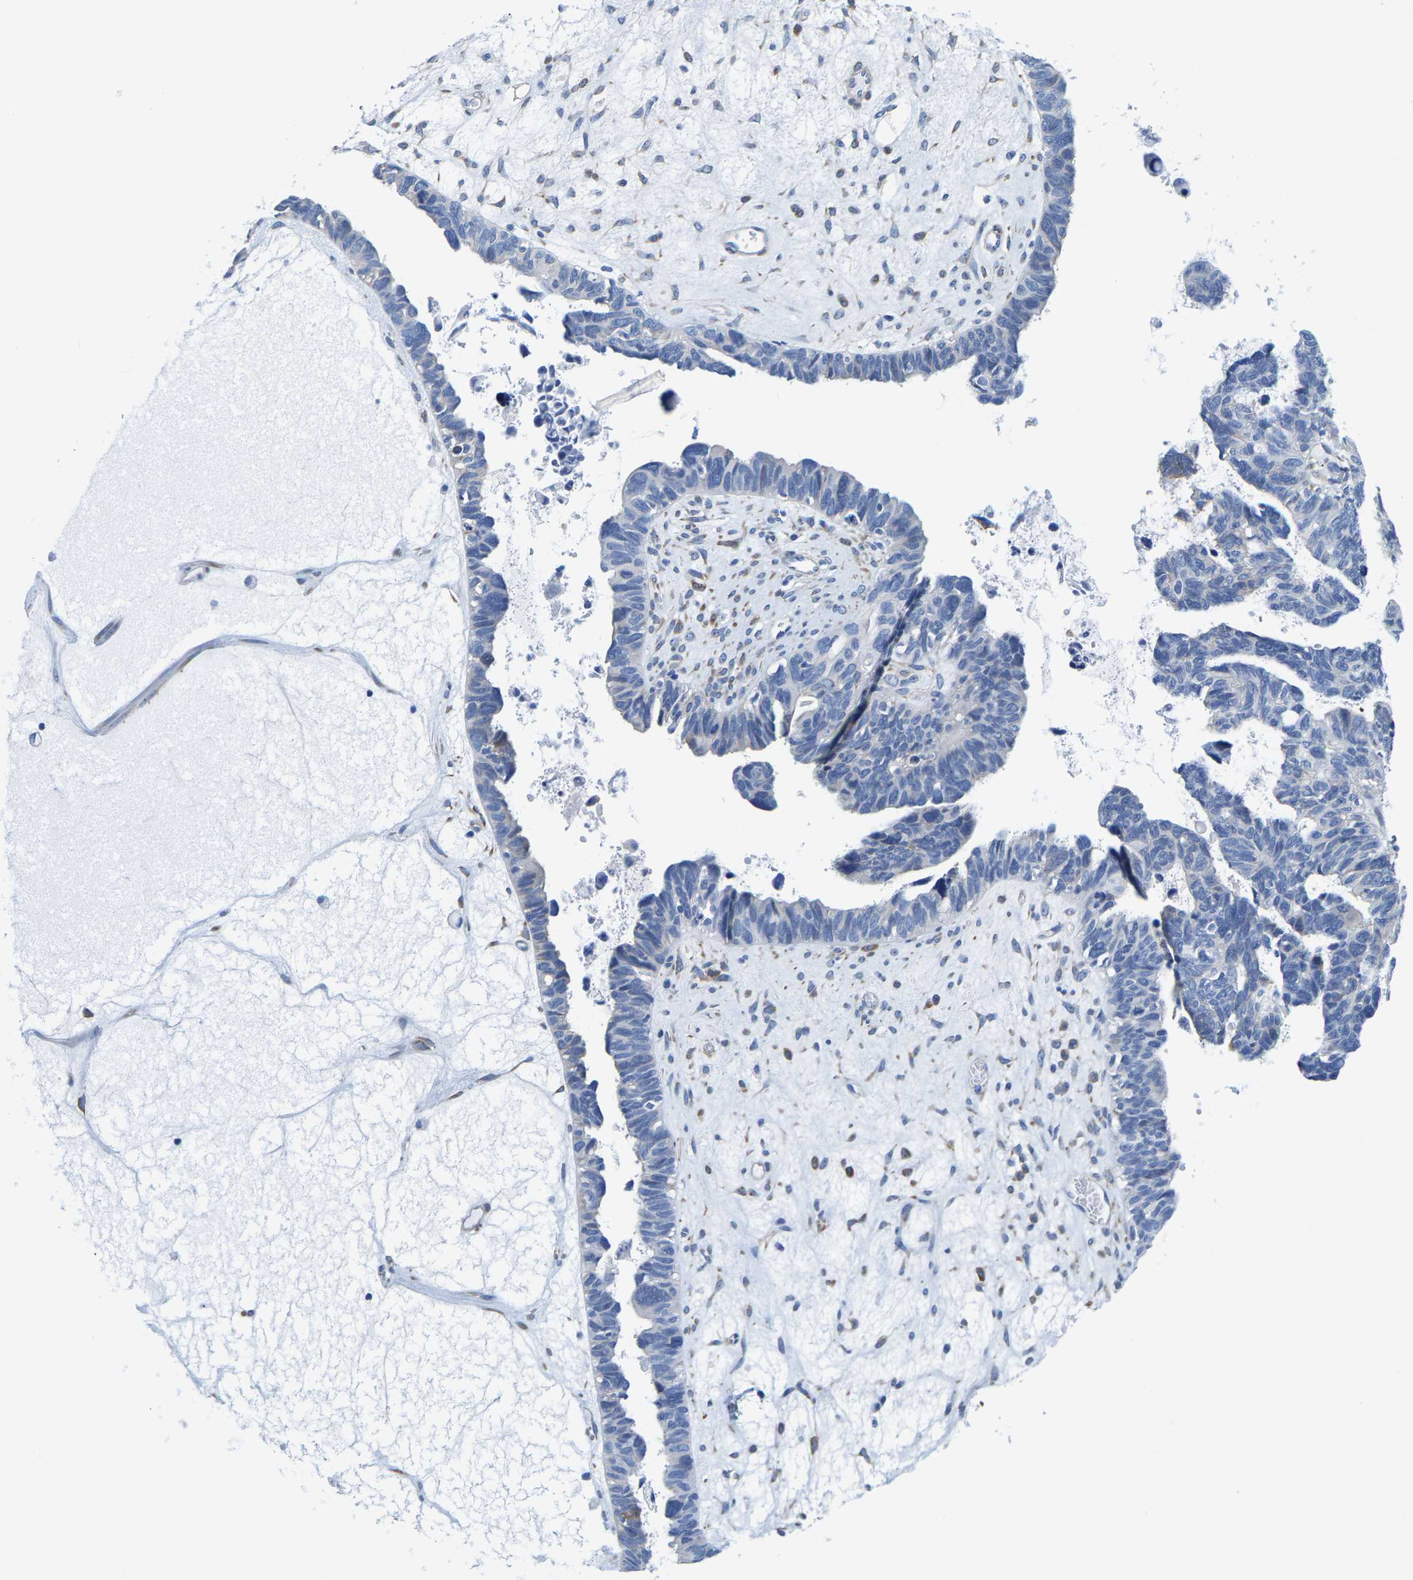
{"staining": {"intensity": "negative", "quantity": "none", "location": "none"}, "tissue": "ovarian cancer", "cell_type": "Tumor cells", "image_type": "cancer", "snomed": [{"axis": "morphology", "description": "Cystadenocarcinoma, serous, NOS"}, {"axis": "topography", "description": "Ovary"}], "caption": "Ovarian cancer (serous cystadenocarcinoma) stained for a protein using immunohistochemistry demonstrates no positivity tumor cells.", "gene": "DSCAM", "patient": {"sex": "female", "age": 79}}